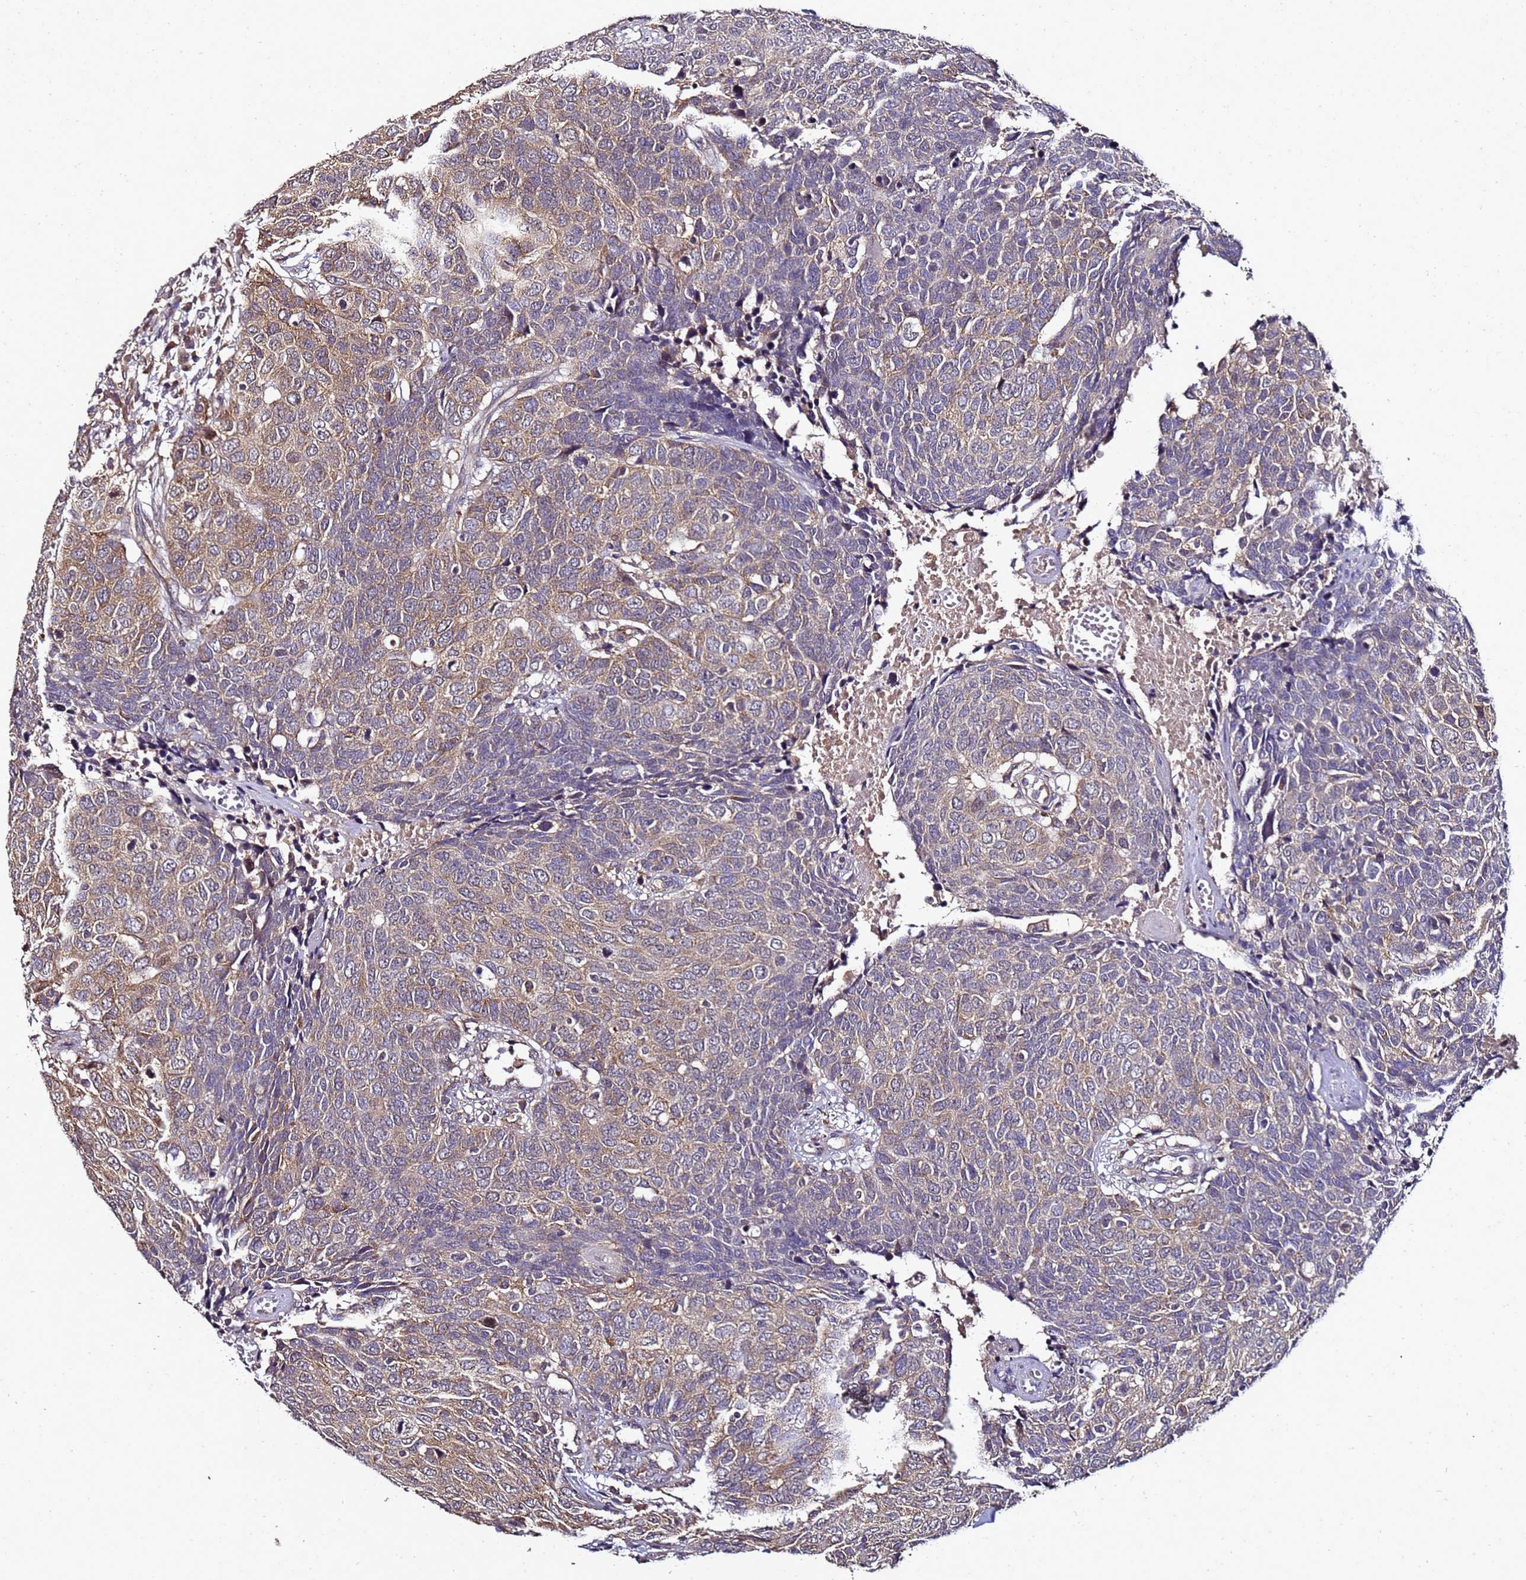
{"staining": {"intensity": "moderate", "quantity": "25%-75%", "location": "cytoplasmic/membranous"}, "tissue": "head and neck cancer", "cell_type": "Tumor cells", "image_type": "cancer", "snomed": [{"axis": "morphology", "description": "Squamous cell carcinoma, NOS"}, {"axis": "topography", "description": "Head-Neck"}], "caption": "There is medium levels of moderate cytoplasmic/membranous staining in tumor cells of head and neck squamous cell carcinoma, as demonstrated by immunohistochemical staining (brown color).", "gene": "ANKRD17", "patient": {"sex": "male", "age": 66}}